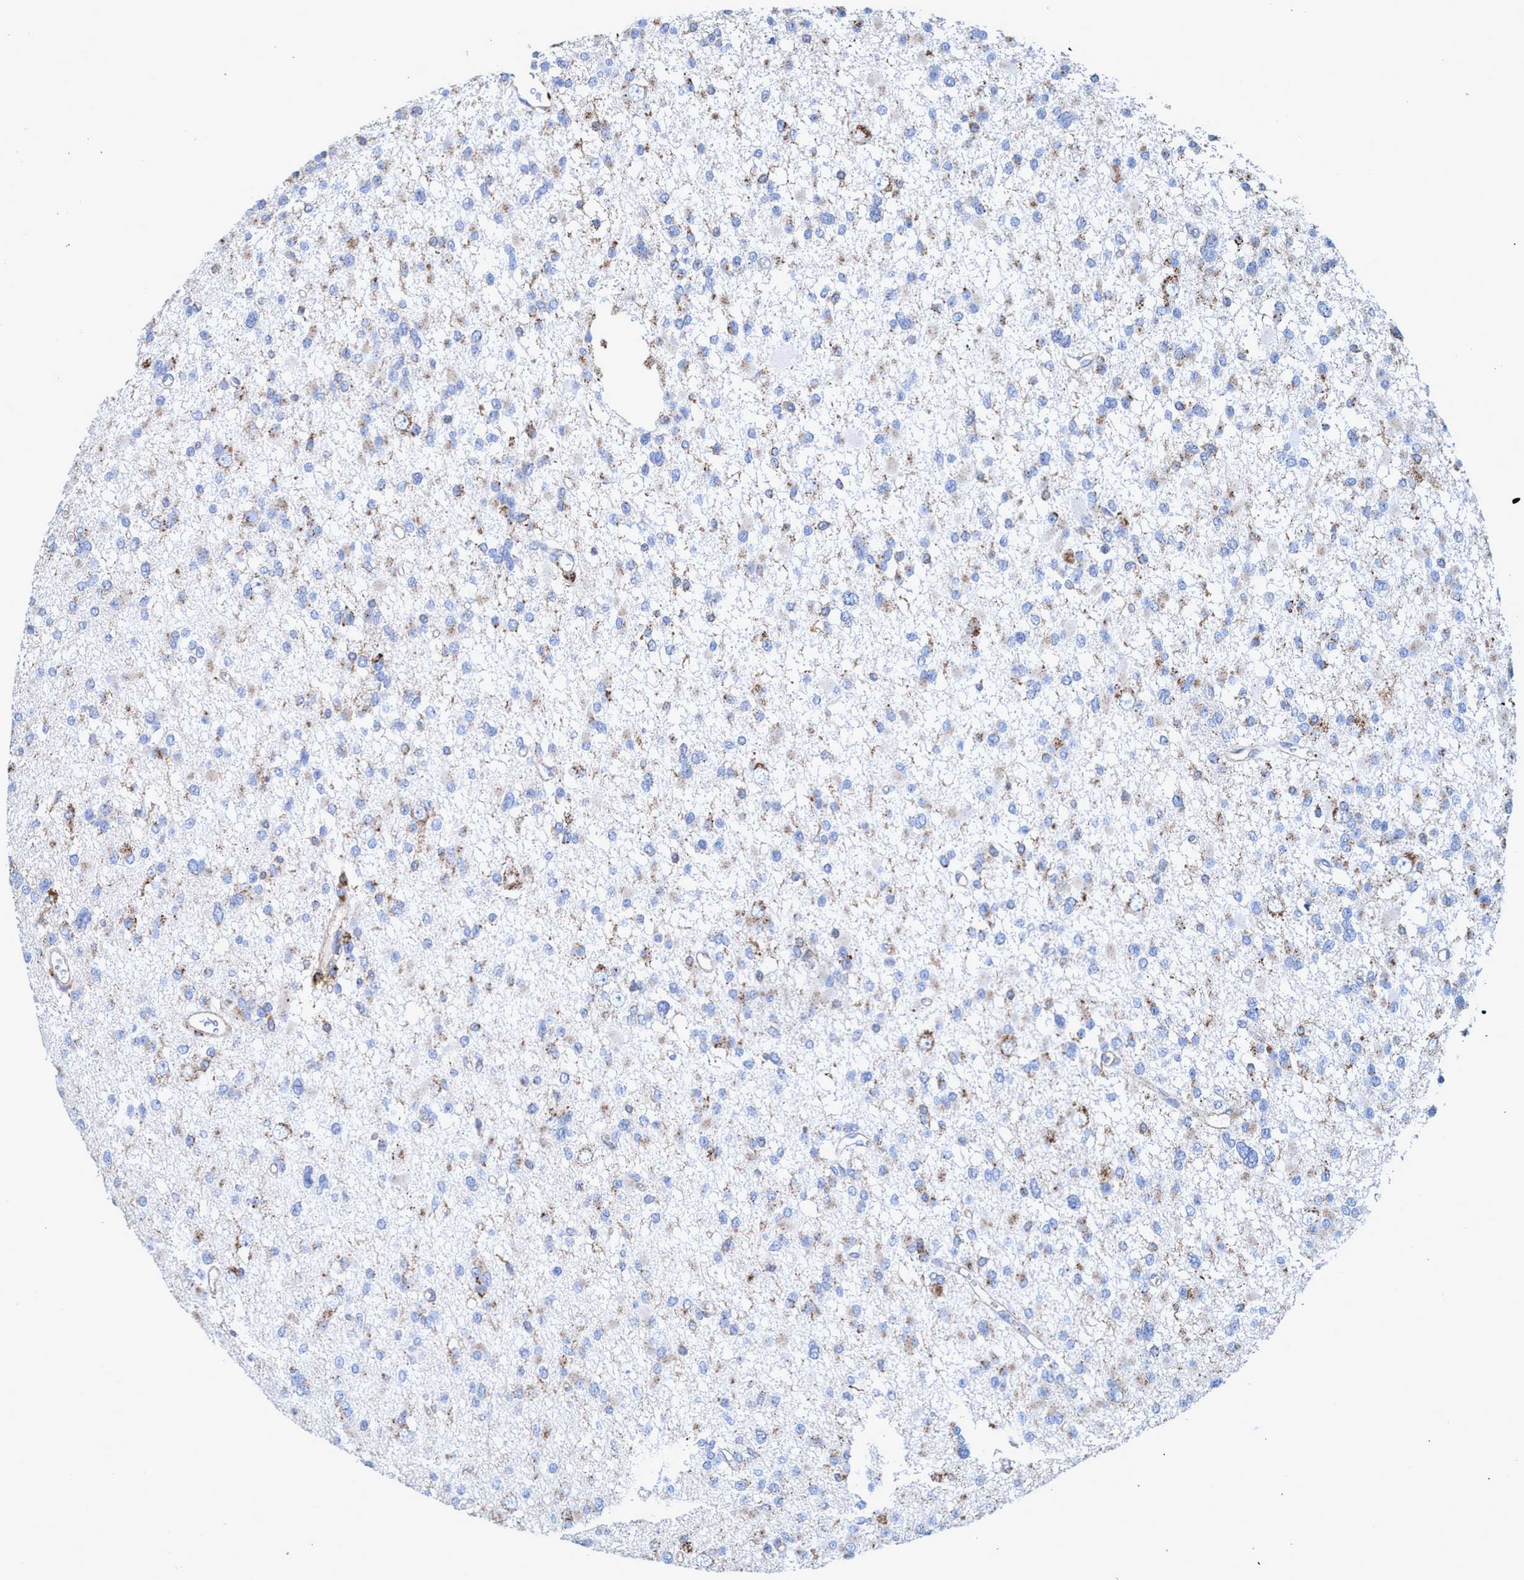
{"staining": {"intensity": "weak", "quantity": "25%-75%", "location": "cytoplasmic/membranous"}, "tissue": "glioma", "cell_type": "Tumor cells", "image_type": "cancer", "snomed": [{"axis": "morphology", "description": "Glioma, malignant, Low grade"}, {"axis": "topography", "description": "Brain"}], "caption": "Protein expression analysis of glioma displays weak cytoplasmic/membranous positivity in approximately 25%-75% of tumor cells.", "gene": "TRIM65", "patient": {"sex": "female", "age": 22}}